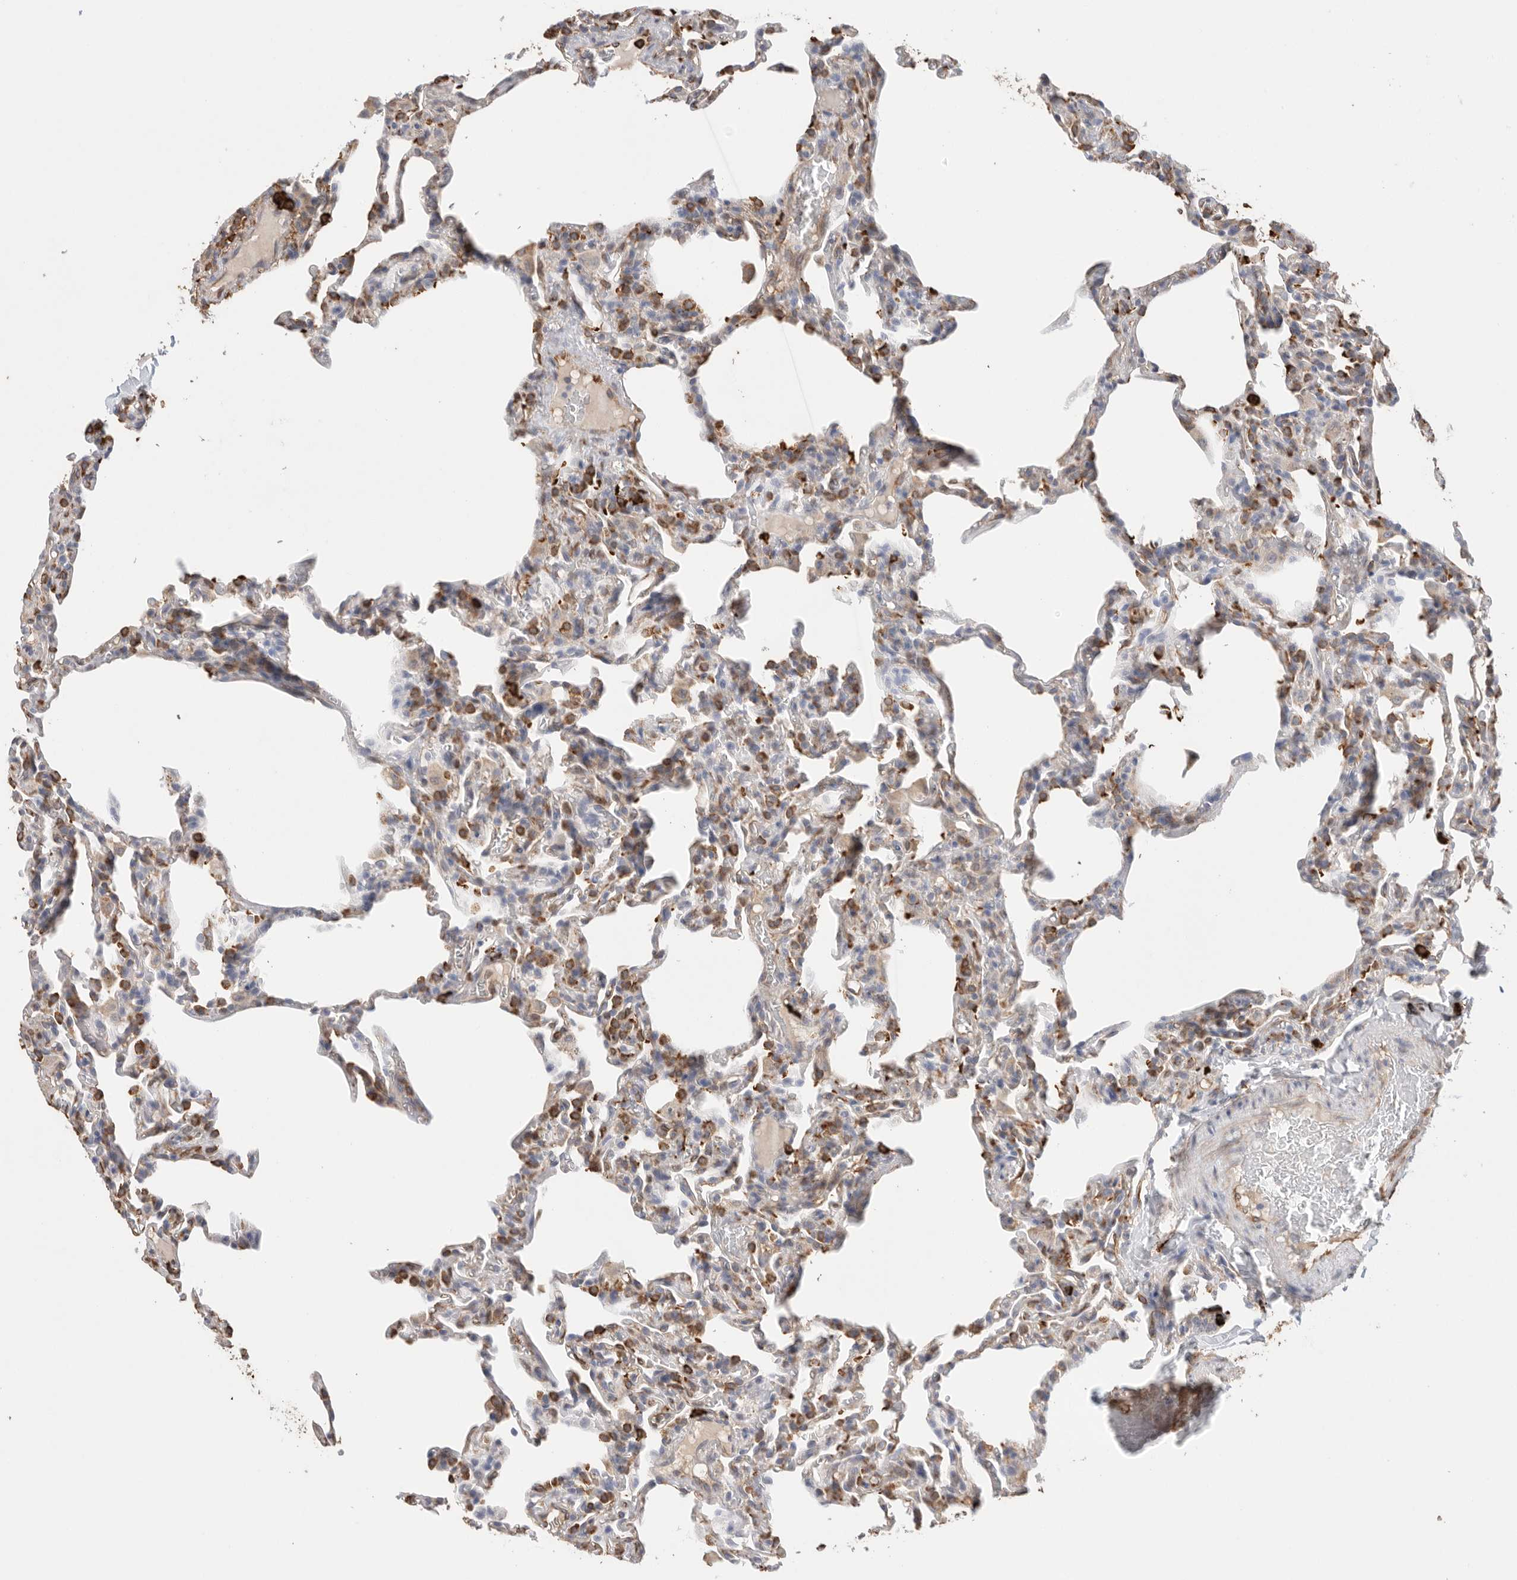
{"staining": {"intensity": "moderate", "quantity": "25%-75%", "location": "cytoplasmic/membranous"}, "tissue": "lung", "cell_type": "Alveolar cells", "image_type": "normal", "snomed": [{"axis": "morphology", "description": "Normal tissue, NOS"}, {"axis": "topography", "description": "Lung"}], "caption": "The histopathology image displays immunohistochemical staining of benign lung. There is moderate cytoplasmic/membranous staining is present in about 25%-75% of alveolar cells.", "gene": "BLOC1S5", "patient": {"sex": "male", "age": 20}}